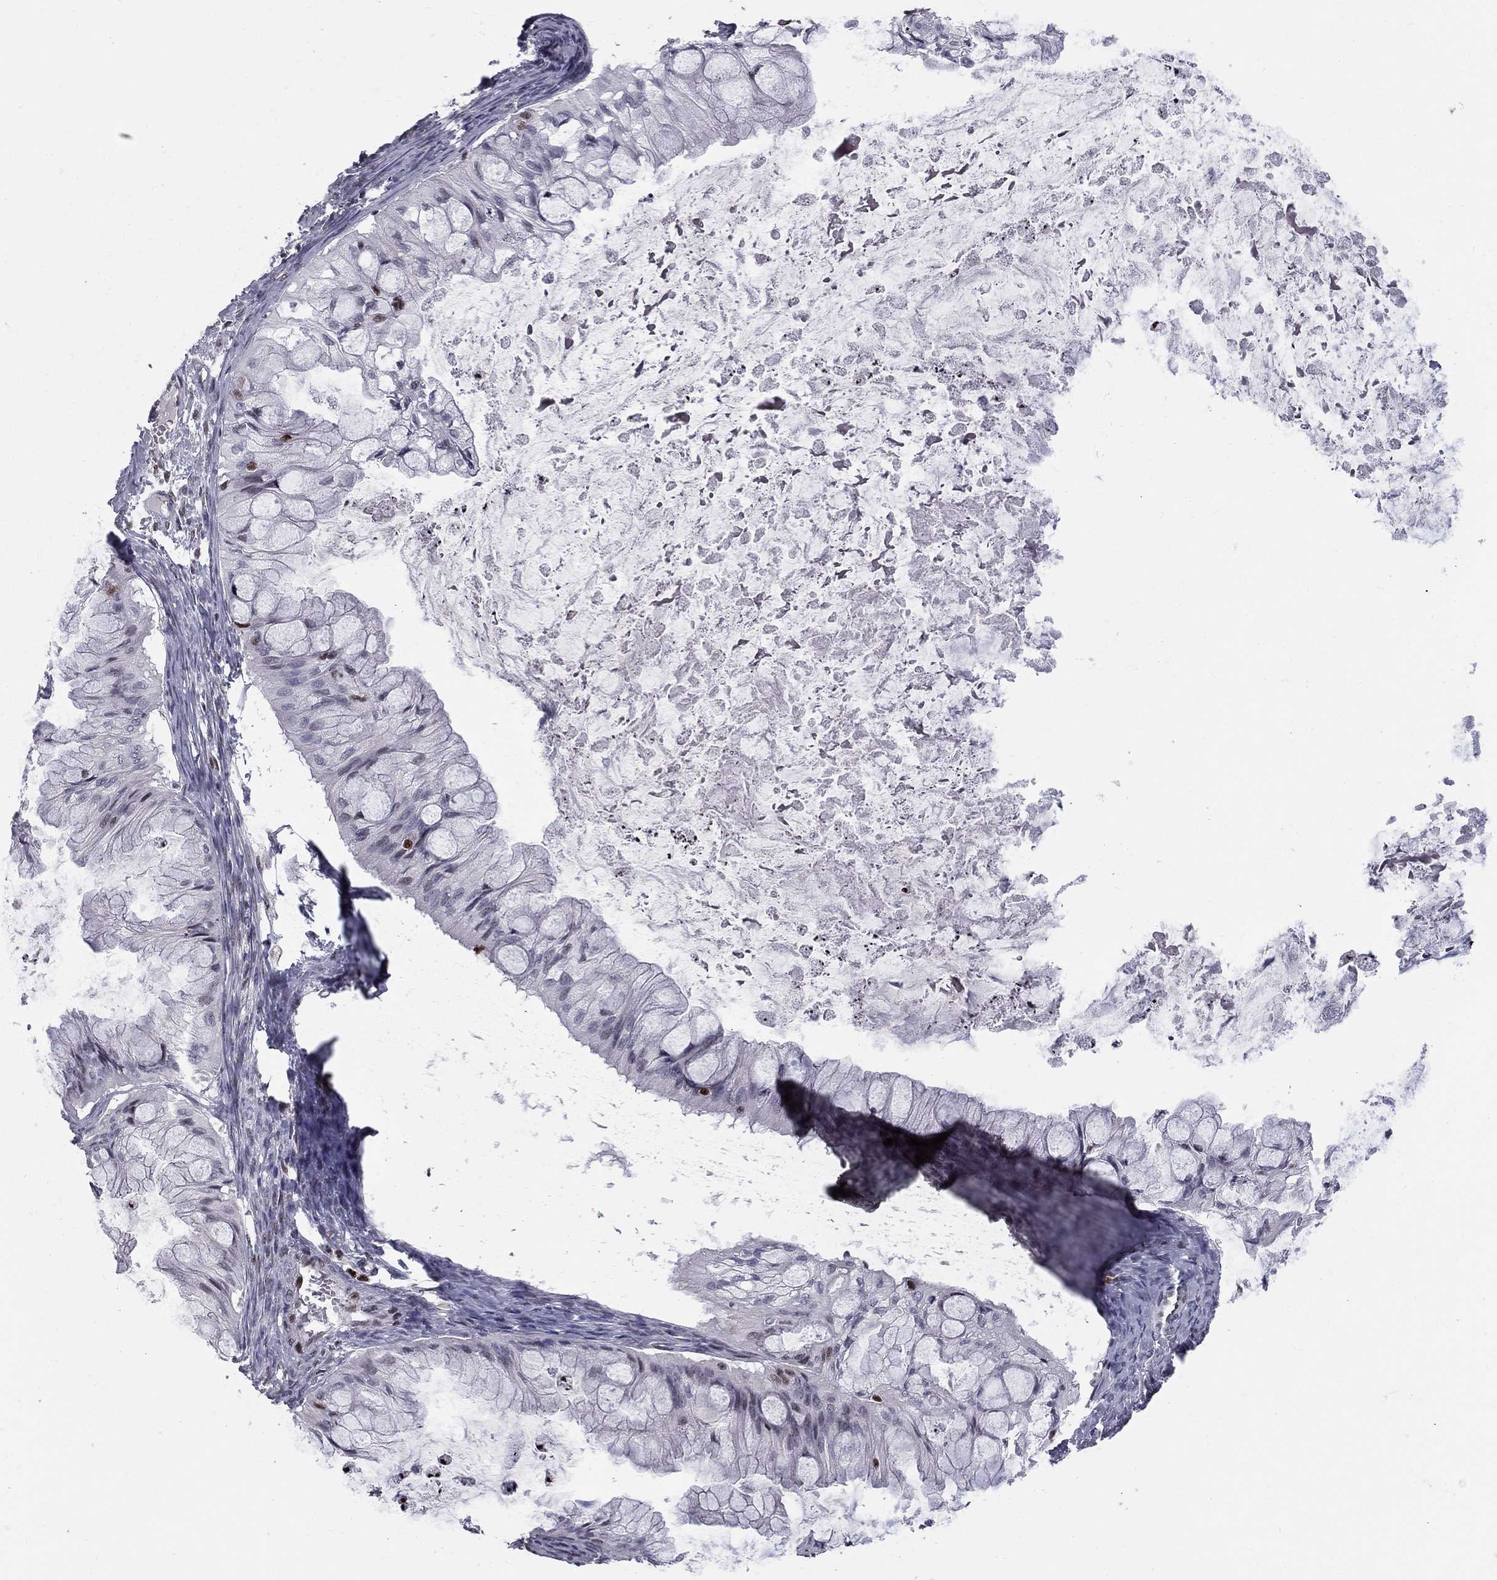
{"staining": {"intensity": "negative", "quantity": "none", "location": "none"}, "tissue": "ovarian cancer", "cell_type": "Tumor cells", "image_type": "cancer", "snomed": [{"axis": "morphology", "description": "Cystadenocarcinoma, mucinous, NOS"}, {"axis": "topography", "description": "Ovary"}], "caption": "Tumor cells are negative for protein expression in human ovarian cancer.", "gene": "RNASEH2C", "patient": {"sex": "female", "age": 57}}